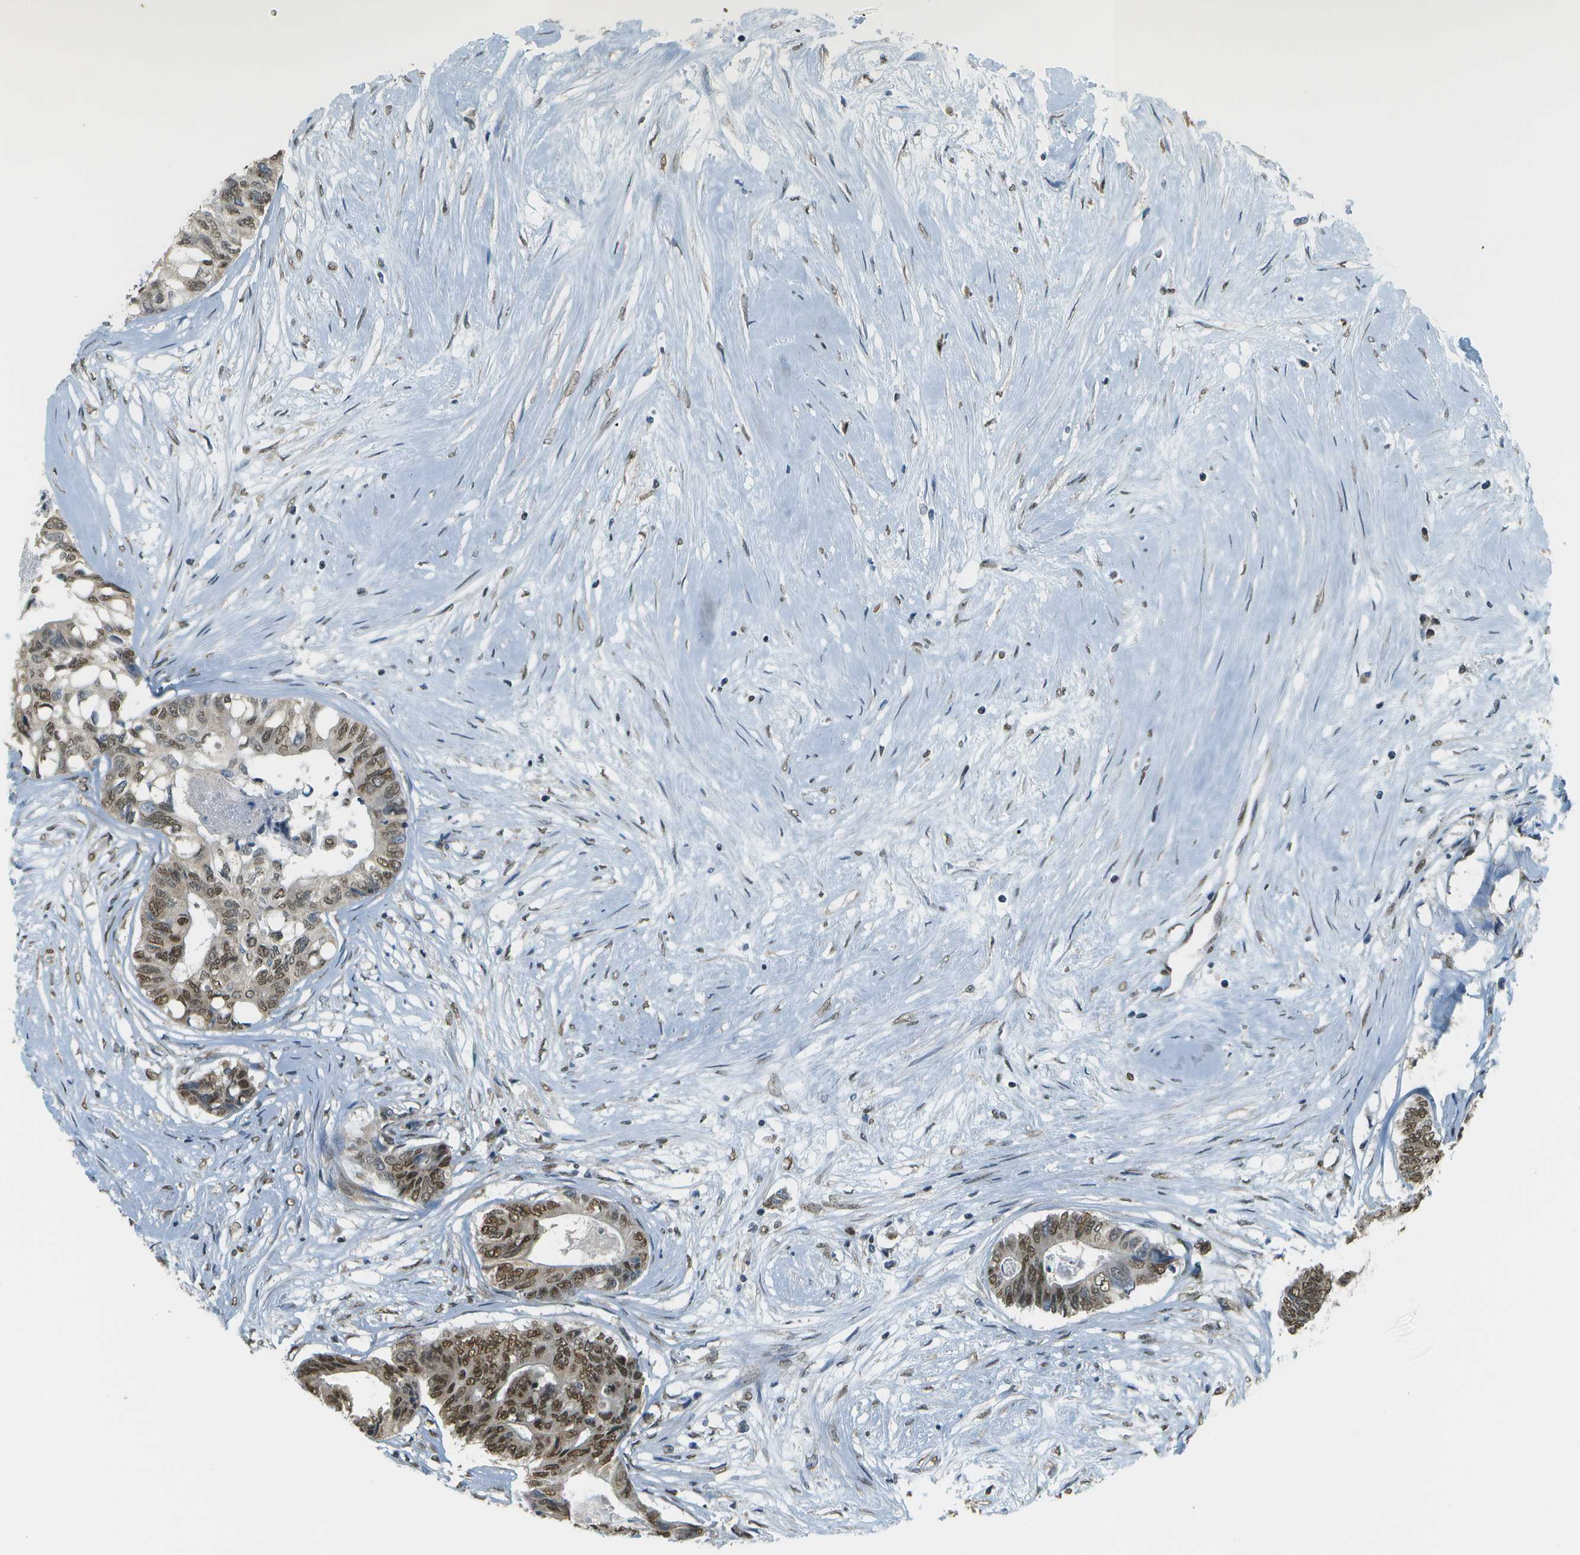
{"staining": {"intensity": "moderate", "quantity": ">75%", "location": "nuclear"}, "tissue": "colorectal cancer", "cell_type": "Tumor cells", "image_type": "cancer", "snomed": [{"axis": "morphology", "description": "Adenocarcinoma, NOS"}, {"axis": "topography", "description": "Rectum"}], "caption": "Colorectal adenocarcinoma tissue exhibits moderate nuclear expression in about >75% of tumor cells", "gene": "ABL2", "patient": {"sex": "male", "age": 63}}